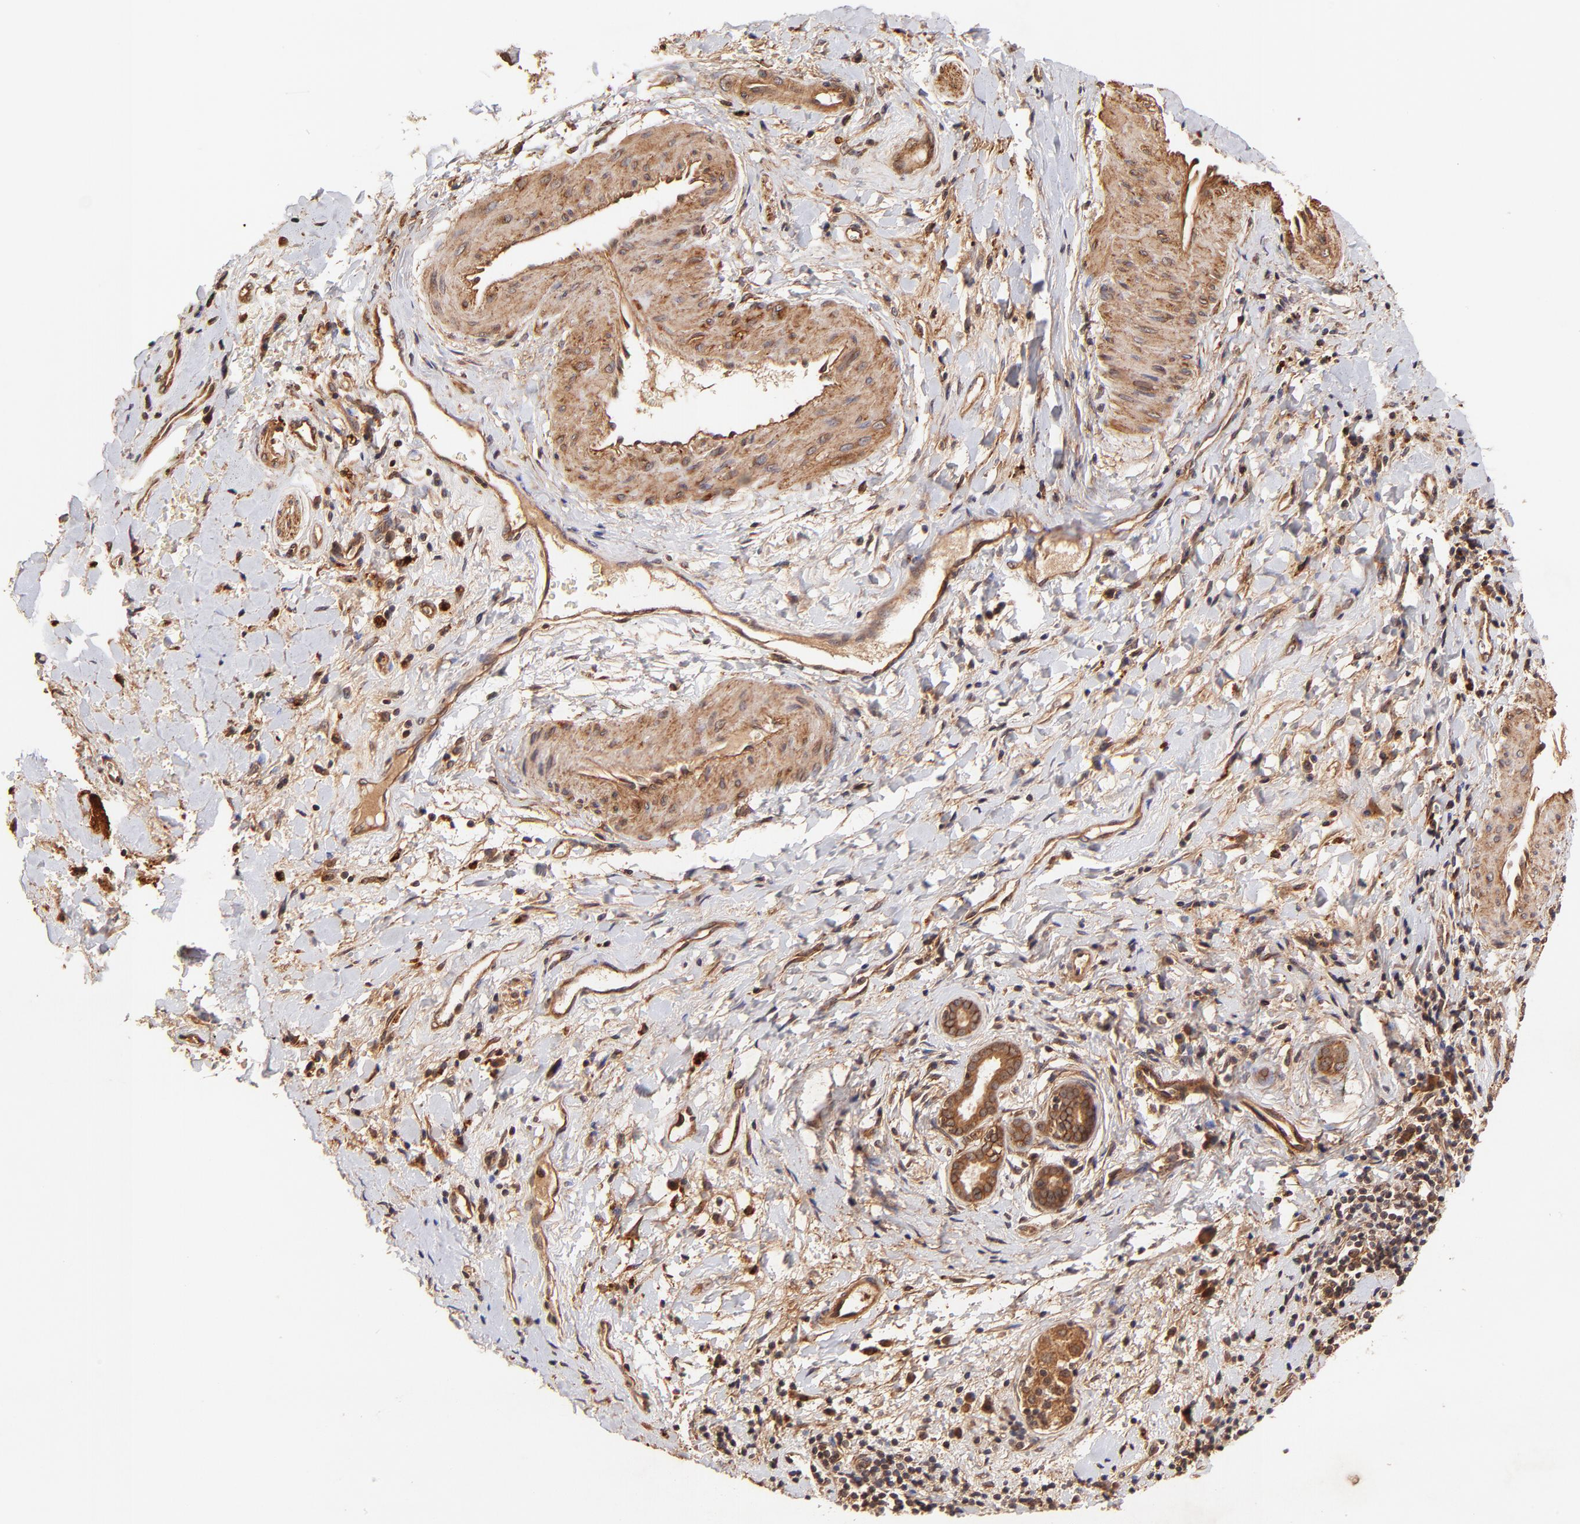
{"staining": {"intensity": "strong", "quantity": ">75%", "location": "cytoplasmic/membranous"}, "tissue": "liver cancer", "cell_type": "Tumor cells", "image_type": "cancer", "snomed": [{"axis": "morphology", "description": "Cholangiocarcinoma"}, {"axis": "topography", "description": "Liver"}], "caption": "Liver cancer (cholangiocarcinoma) stained for a protein exhibits strong cytoplasmic/membranous positivity in tumor cells. (IHC, brightfield microscopy, high magnification).", "gene": "ITGB1", "patient": {"sex": "male", "age": 57}}